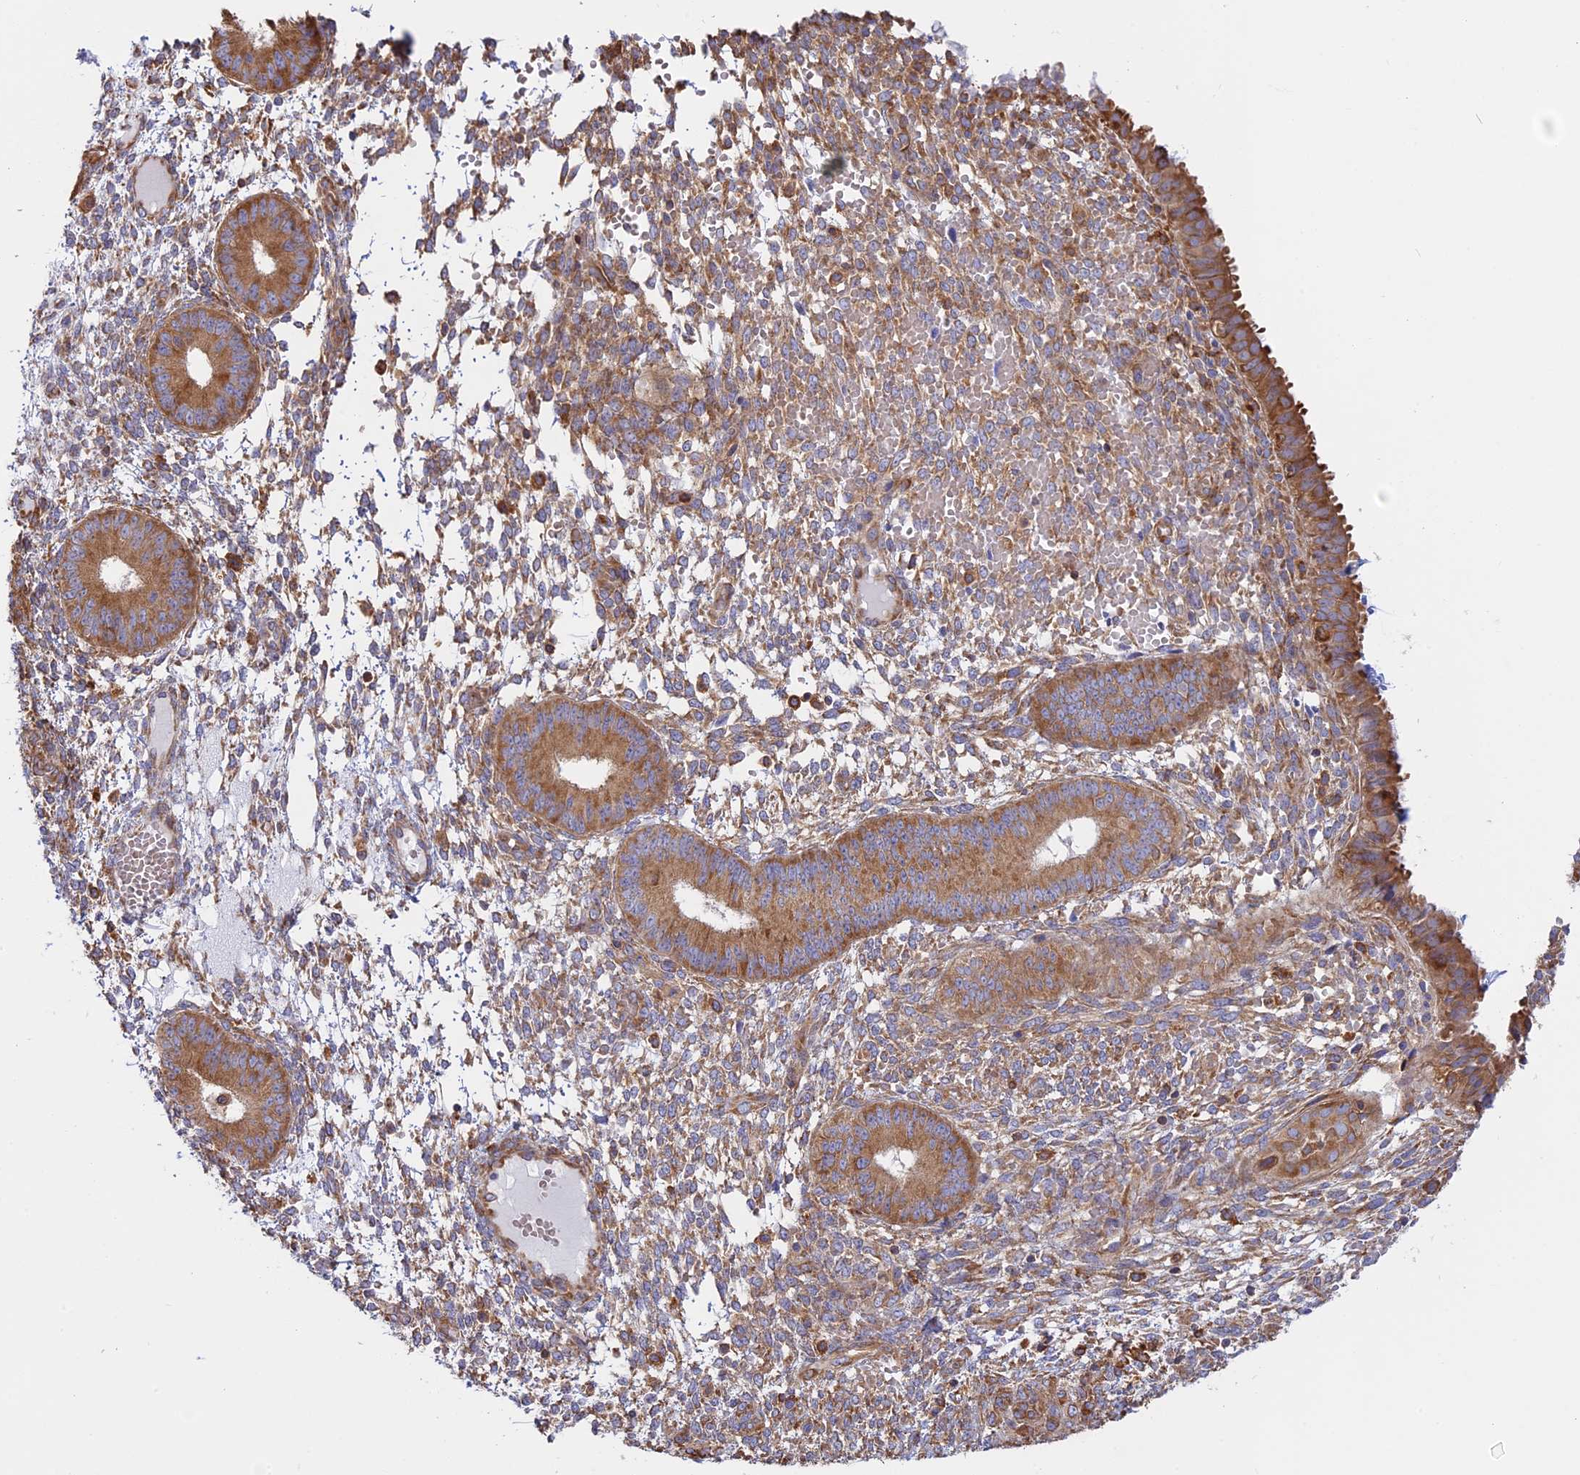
{"staining": {"intensity": "moderate", "quantity": "25%-75%", "location": "cytoplasmic/membranous"}, "tissue": "endometrium", "cell_type": "Cells in endometrial stroma", "image_type": "normal", "snomed": [{"axis": "morphology", "description": "Normal tissue, NOS"}, {"axis": "topography", "description": "Endometrium"}], "caption": "Immunohistochemical staining of normal endometrium reveals medium levels of moderate cytoplasmic/membranous positivity in approximately 25%-75% of cells in endometrial stroma. (Stains: DAB in brown, nuclei in blue, Microscopy: brightfield microscopy at high magnification).", "gene": "GMIP", "patient": {"sex": "female", "age": 49}}